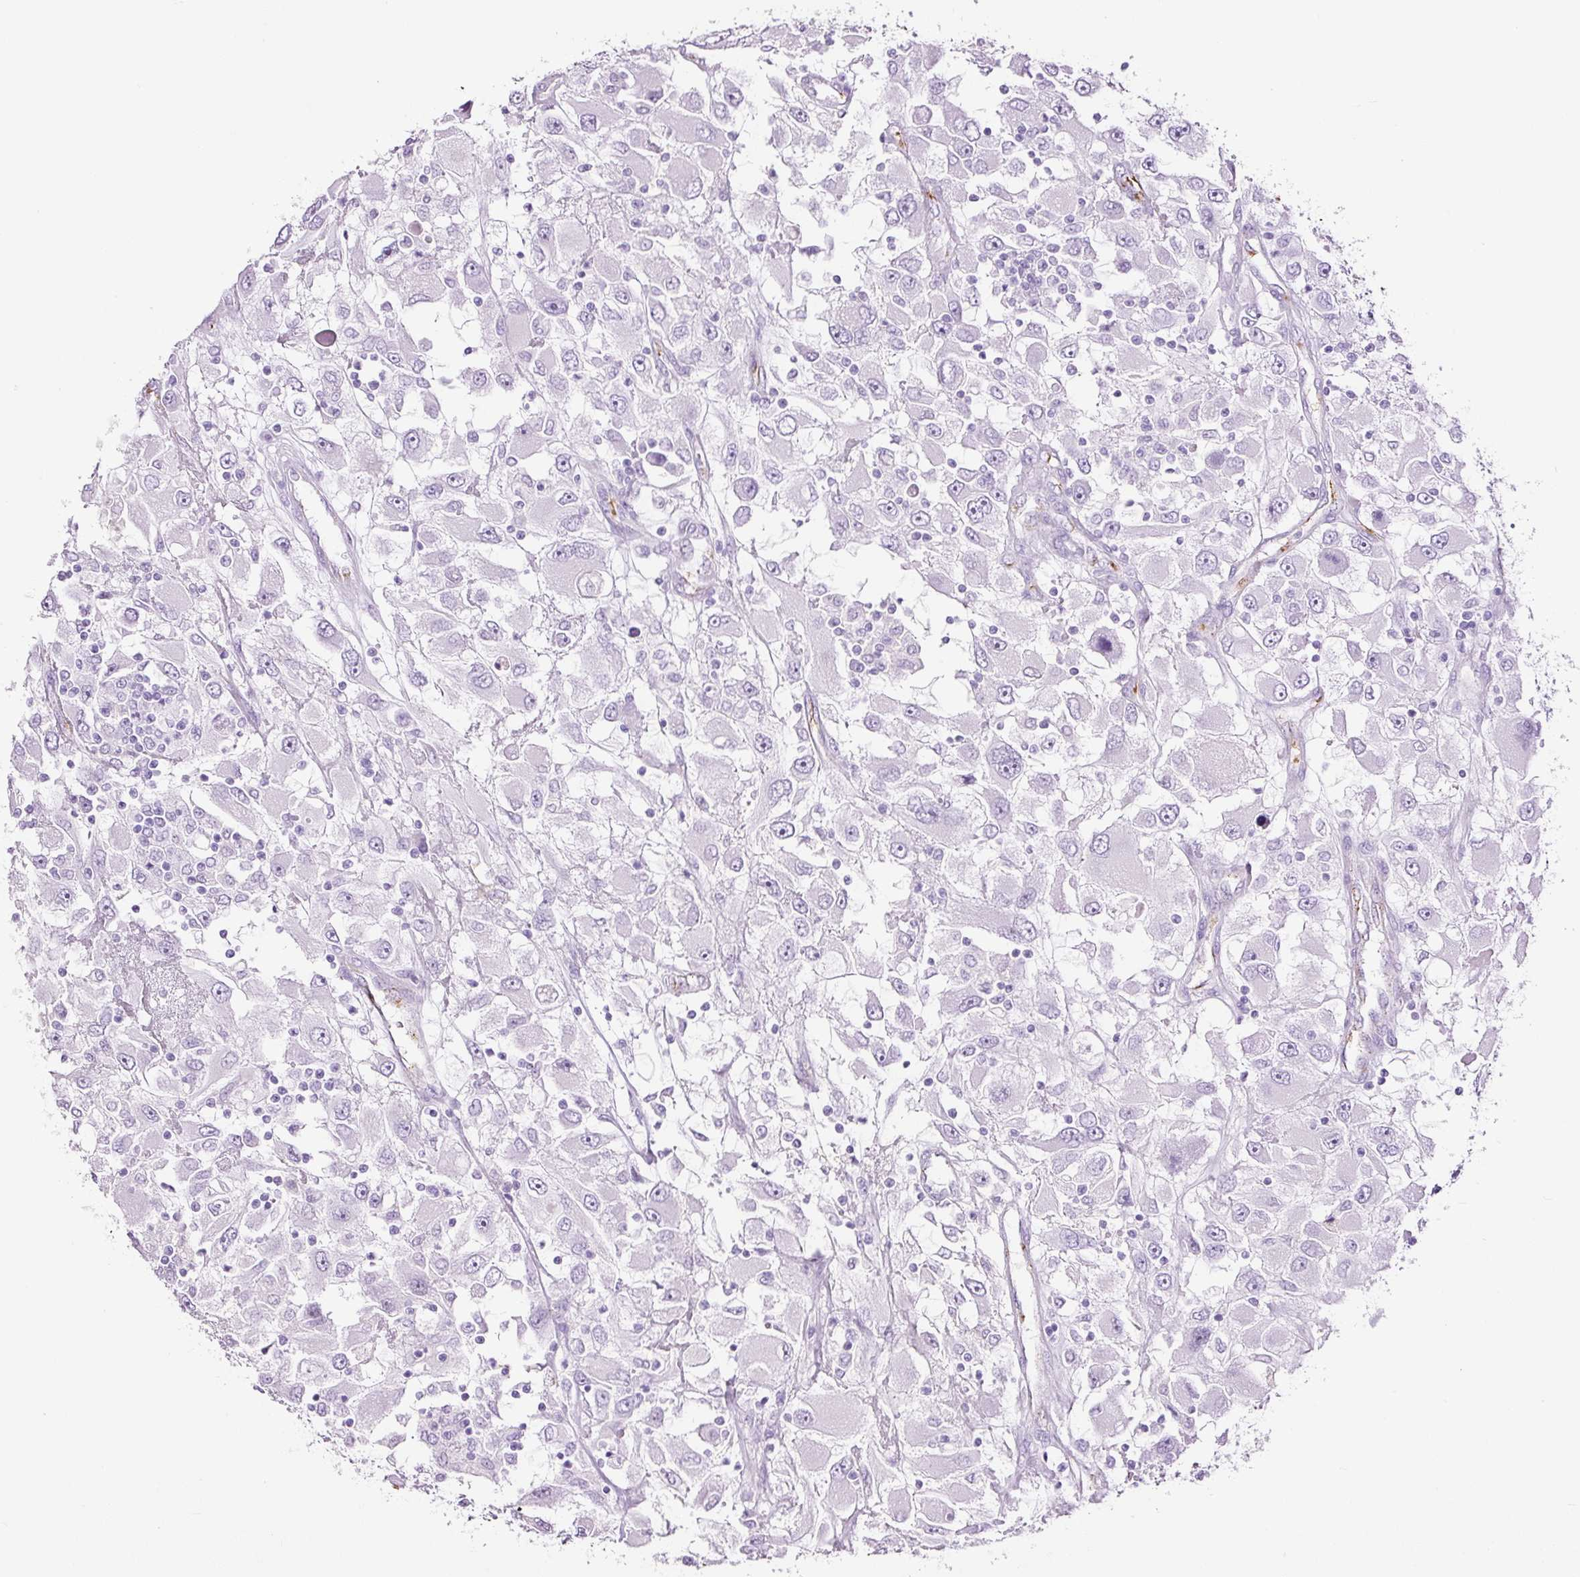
{"staining": {"intensity": "negative", "quantity": "none", "location": "none"}, "tissue": "renal cancer", "cell_type": "Tumor cells", "image_type": "cancer", "snomed": [{"axis": "morphology", "description": "Adenocarcinoma, NOS"}, {"axis": "topography", "description": "Kidney"}], "caption": "An IHC image of renal cancer is shown. There is no staining in tumor cells of renal cancer.", "gene": "ADSS1", "patient": {"sex": "female", "age": 52}}